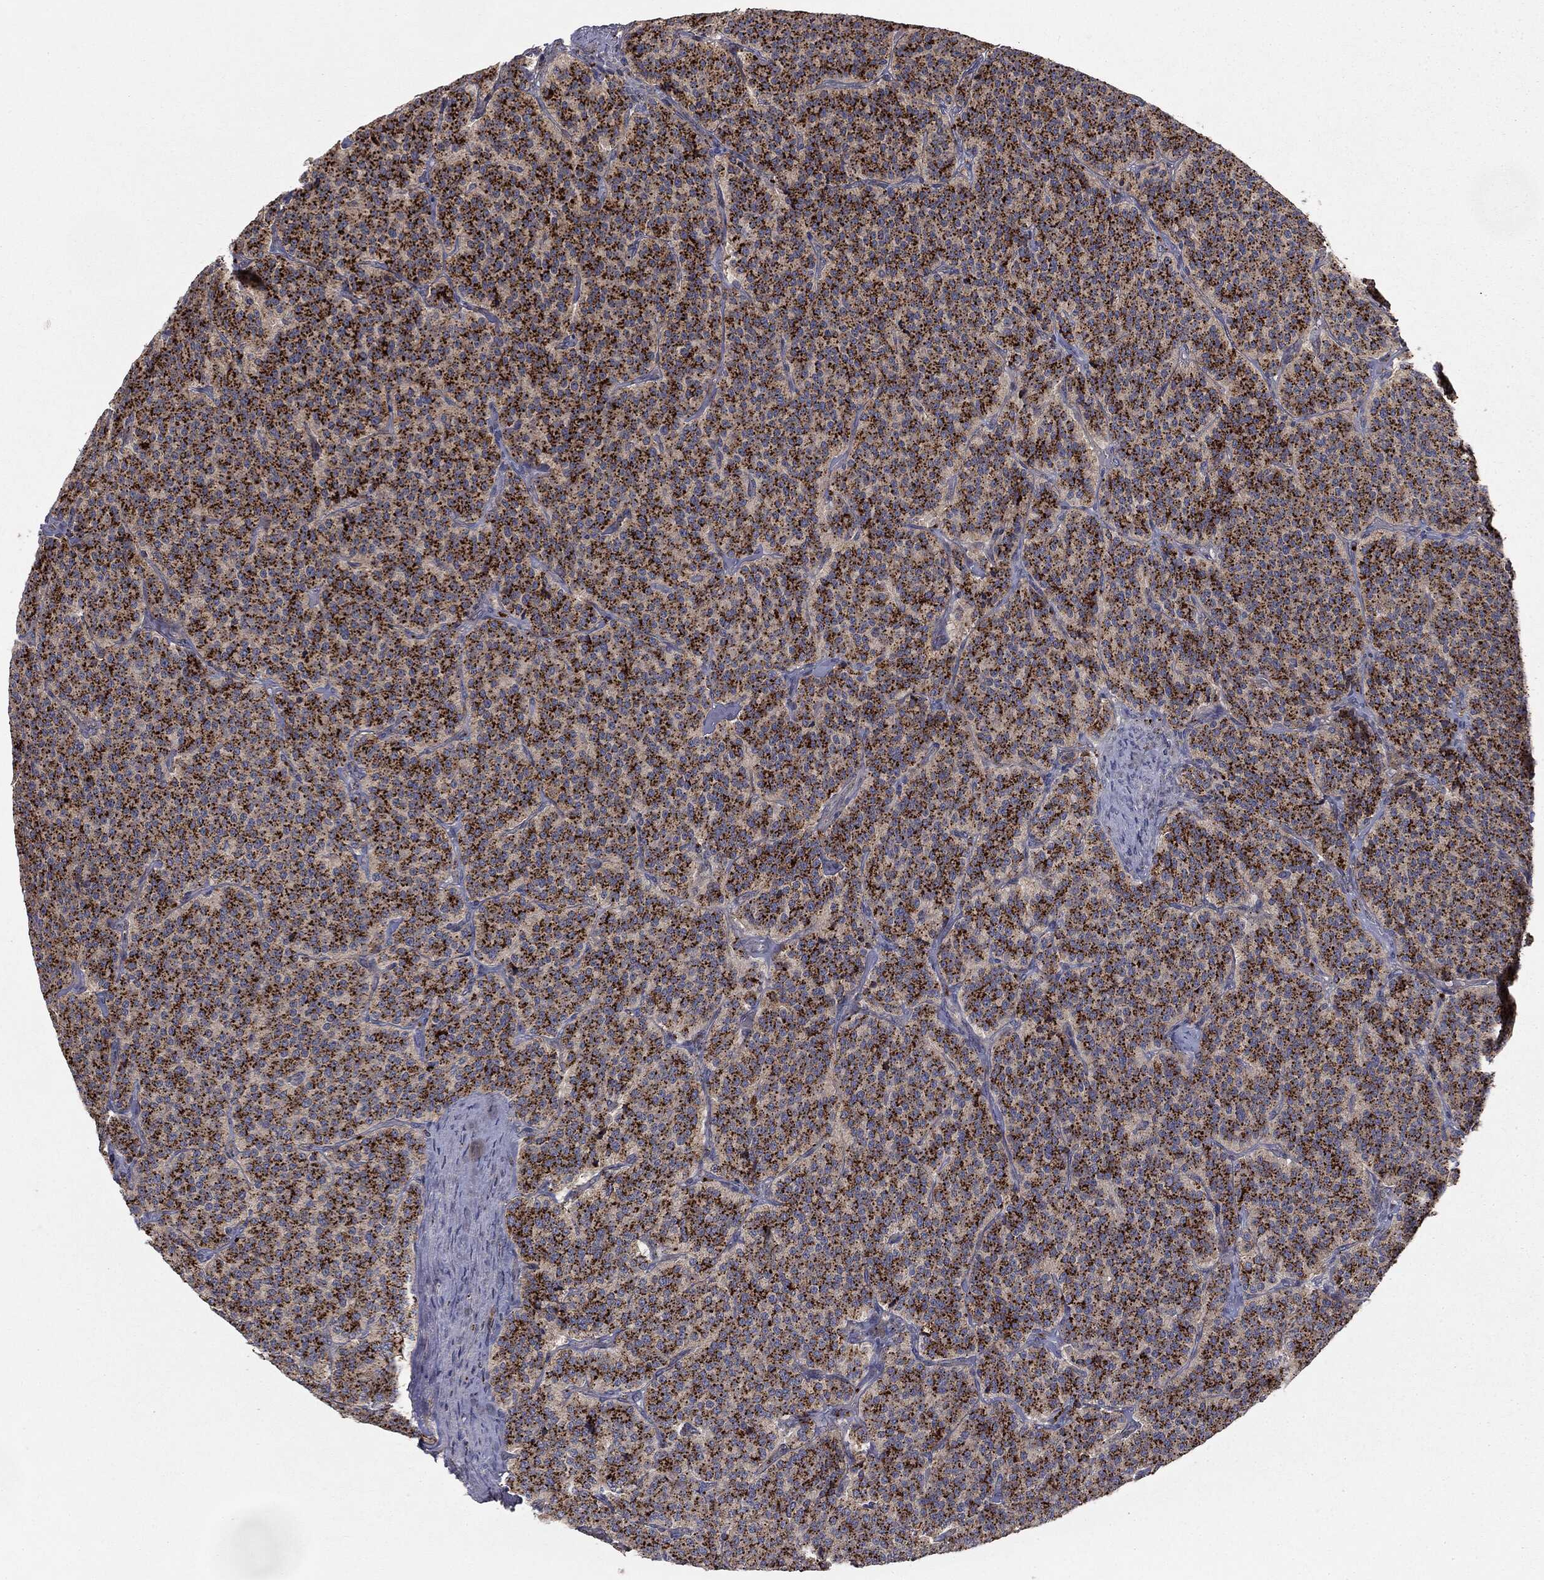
{"staining": {"intensity": "strong", "quantity": ">75%", "location": "cytoplasmic/membranous"}, "tissue": "carcinoid", "cell_type": "Tumor cells", "image_type": "cancer", "snomed": [{"axis": "morphology", "description": "Carcinoid, malignant, NOS"}, {"axis": "topography", "description": "Small intestine"}], "caption": "This photomicrograph exhibits carcinoid (malignant) stained with immunohistochemistry to label a protein in brown. The cytoplasmic/membranous of tumor cells show strong positivity for the protein. Nuclei are counter-stained blue.", "gene": "CTSA", "patient": {"sex": "female", "age": 58}}